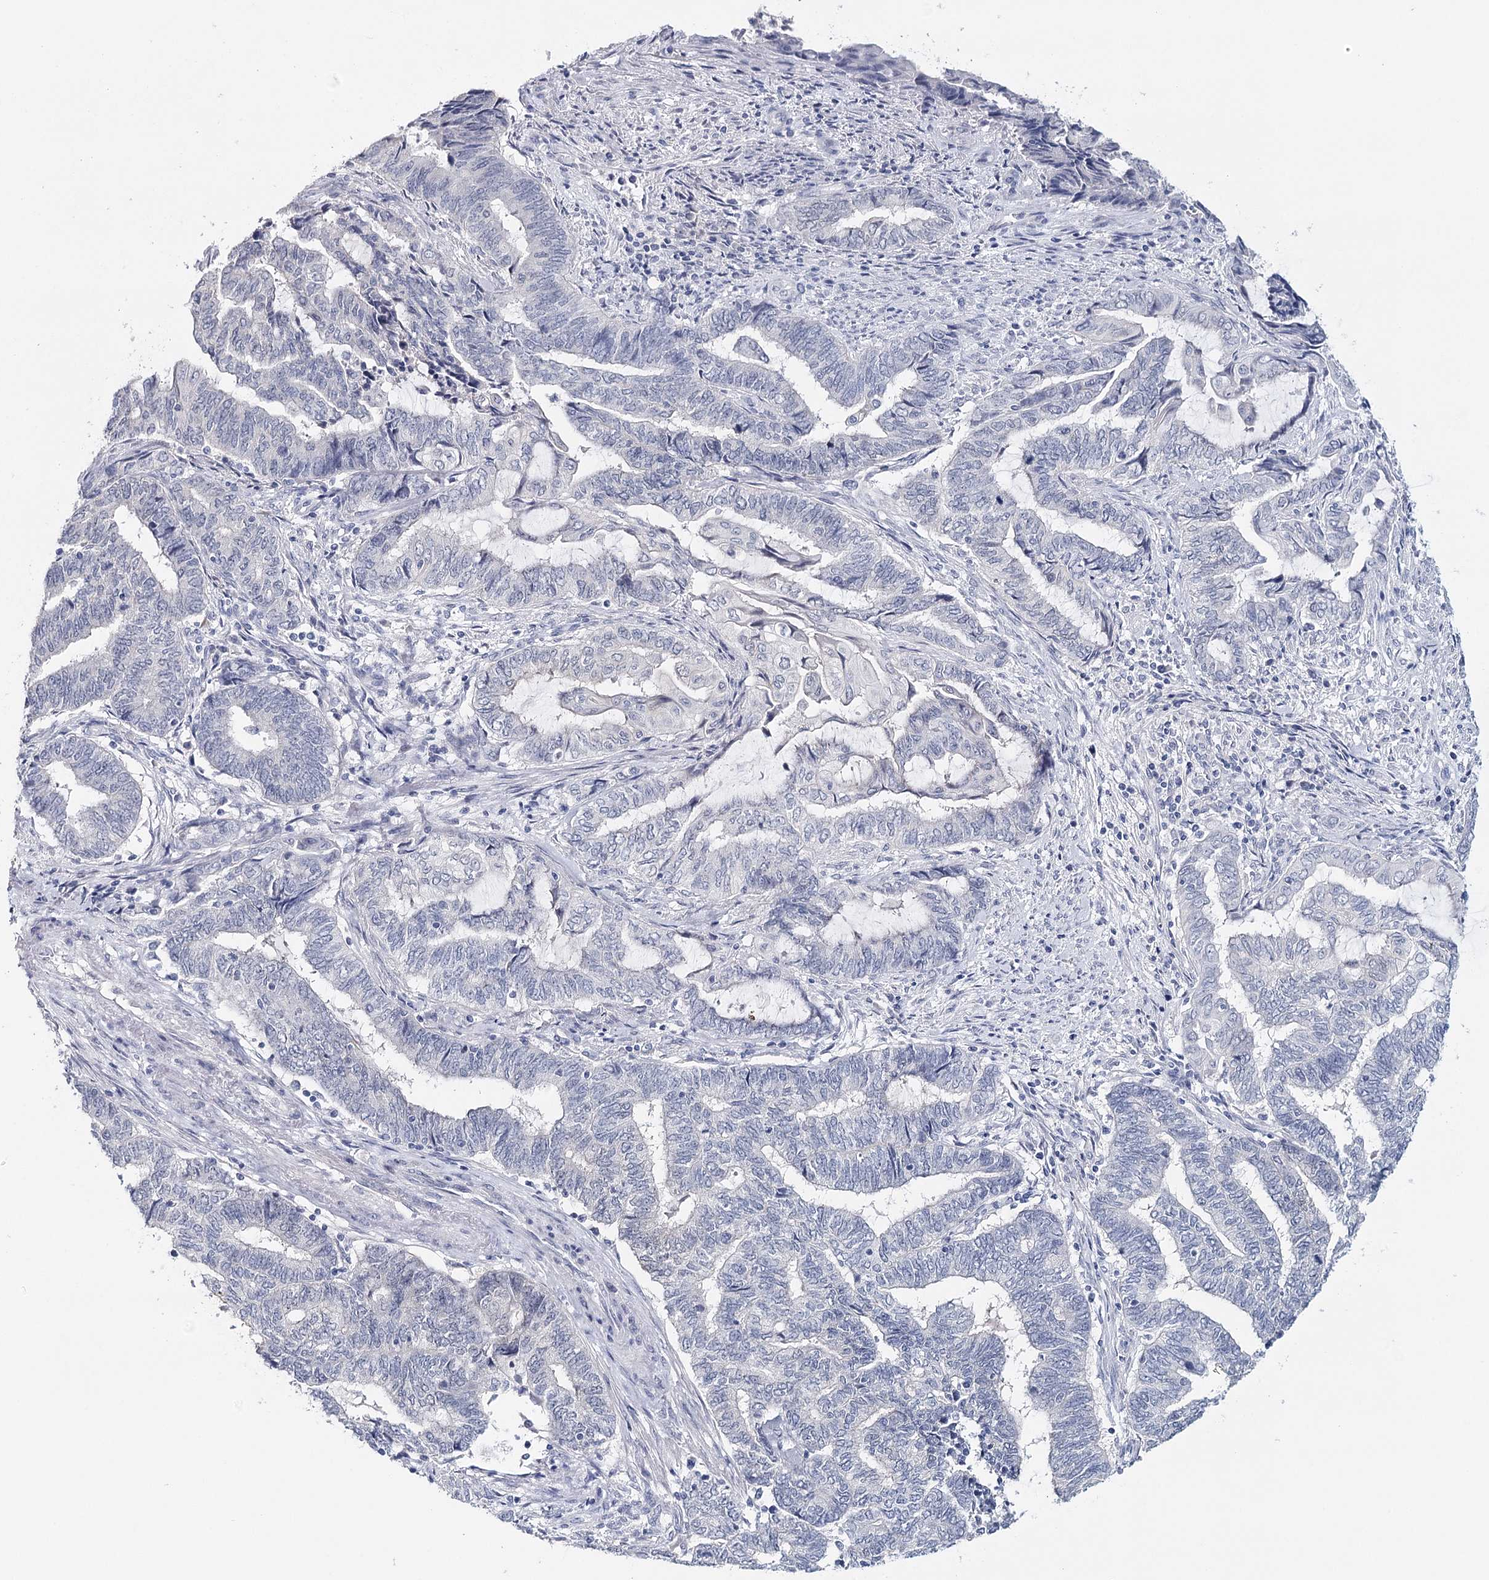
{"staining": {"intensity": "negative", "quantity": "none", "location": "none"}, "tissue": "endometrial cancer", "cell_type": "Tumor cells", "image_type": "cancer", "snomed": [{"axis": "morphology", "description": "Adenocarcinoma, NOS"}, {"axis": "topography", "description": "Uterus"}, {"axis": "topography", "description": "Endometrium"}], "caption": "Immunohistochemistry (IHC) micrograph of endometrial cancer stained for a protein (brown), which displays no staining in tumor cells.", "gene": "HSPA4L", "patient": {"sex": "female", "age": 70}}